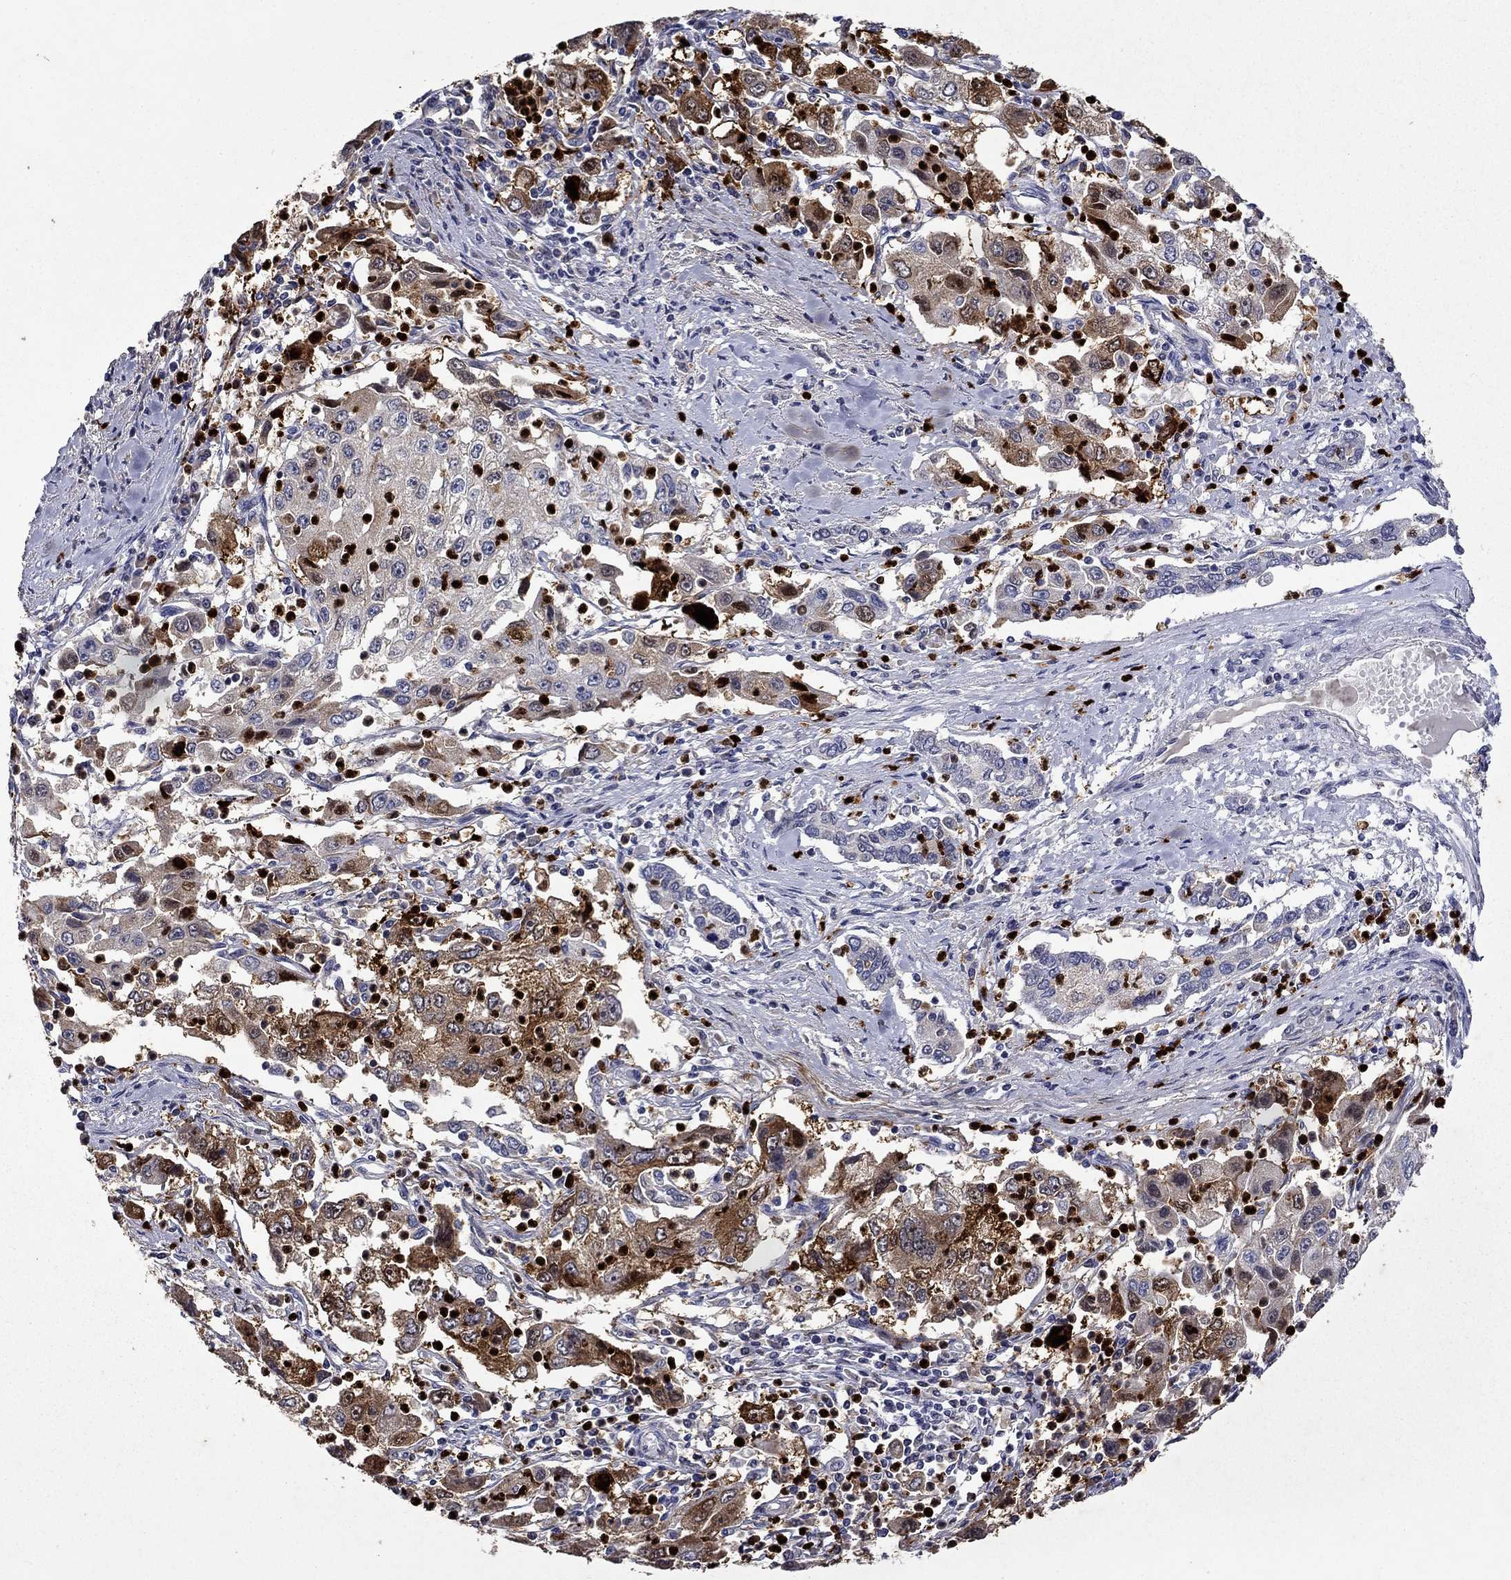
{"staining": {"intensity": "strong", "quantity": "<25%", "location": "cytoplasmic/membranous,nuclear"}, "tissue": "cervical cancer", "cell_type": "Tumor cells", "image_type": "cancer", "snomed": [{"axis": "morphology", "description": "Squamous cell carcinoma, NOS"}, {"axis": "topography", "description": "Cervix"}], "caption": "DAB immunohistochemical staining of human squamous cell carcinoma (cervical) demonstrates strong cytoplasmic/membranous and nuclear protein expression in approximately <25% of tumor cells.", "gene": "IRF5", "patient": {"sex": "female", "age": 36}}